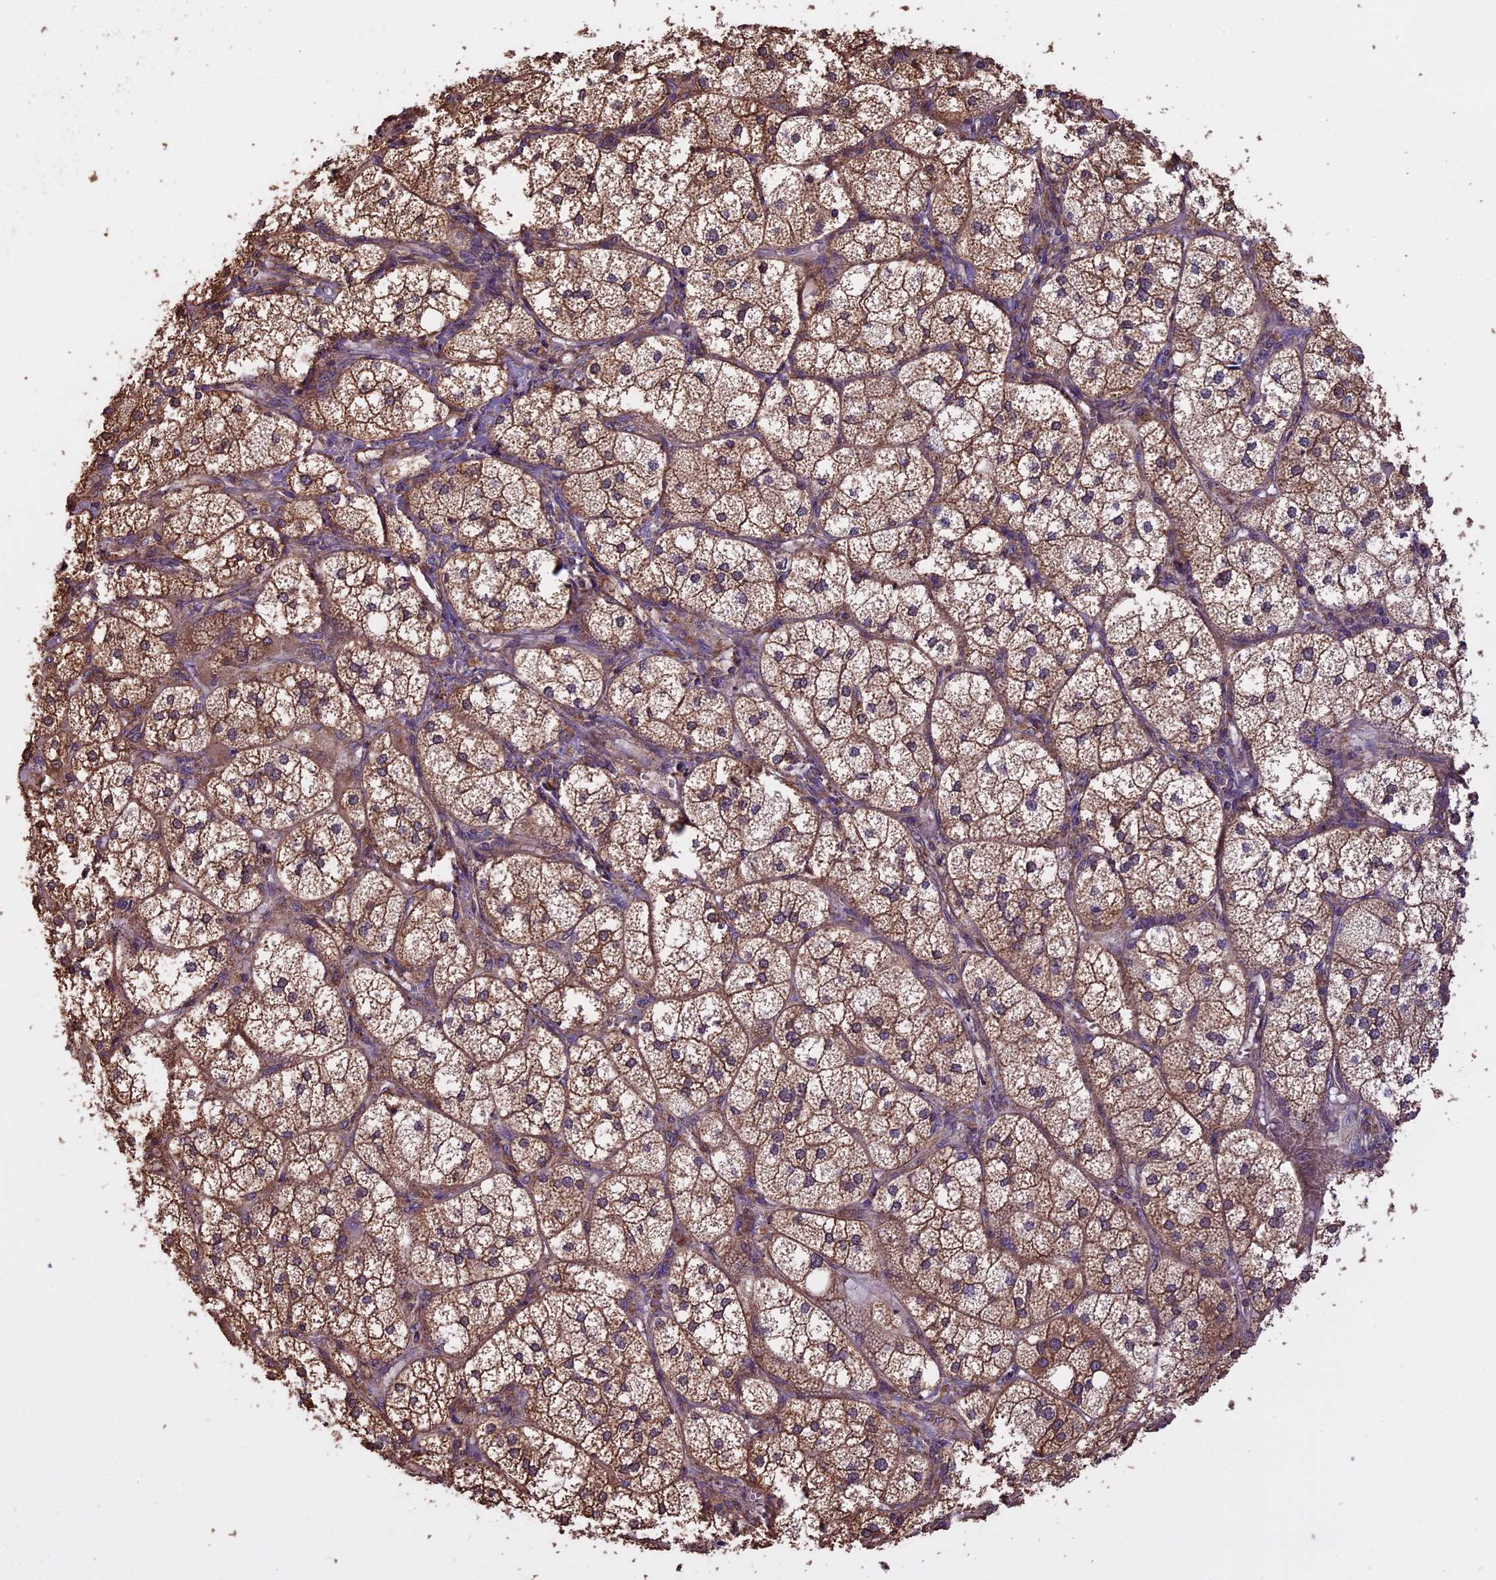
{"staining": {"intensity": "moderate", "quantity": ">75%", "location": "cytoplasmic/membranous"}, "tissue": "adrenal gland", "cell_type": "Glandular cells", "image_type": "normal", "snomed": [{"axis": "morphology", "description": "Normal tissue, NOS"}, {"axis": "topography", "description": "Adrenal gland"}], "caption": "Immunohistochemical staining of unremarkable adrenal gland exhibits medium levels of moderate cytoplasmic/membranous staining in about >75% of glandular cells. (Brightfield microscopy of DAB IHC at high magnification).", "gene": "CHMP2A", "patient": {"sex": "female", "age": 61}}